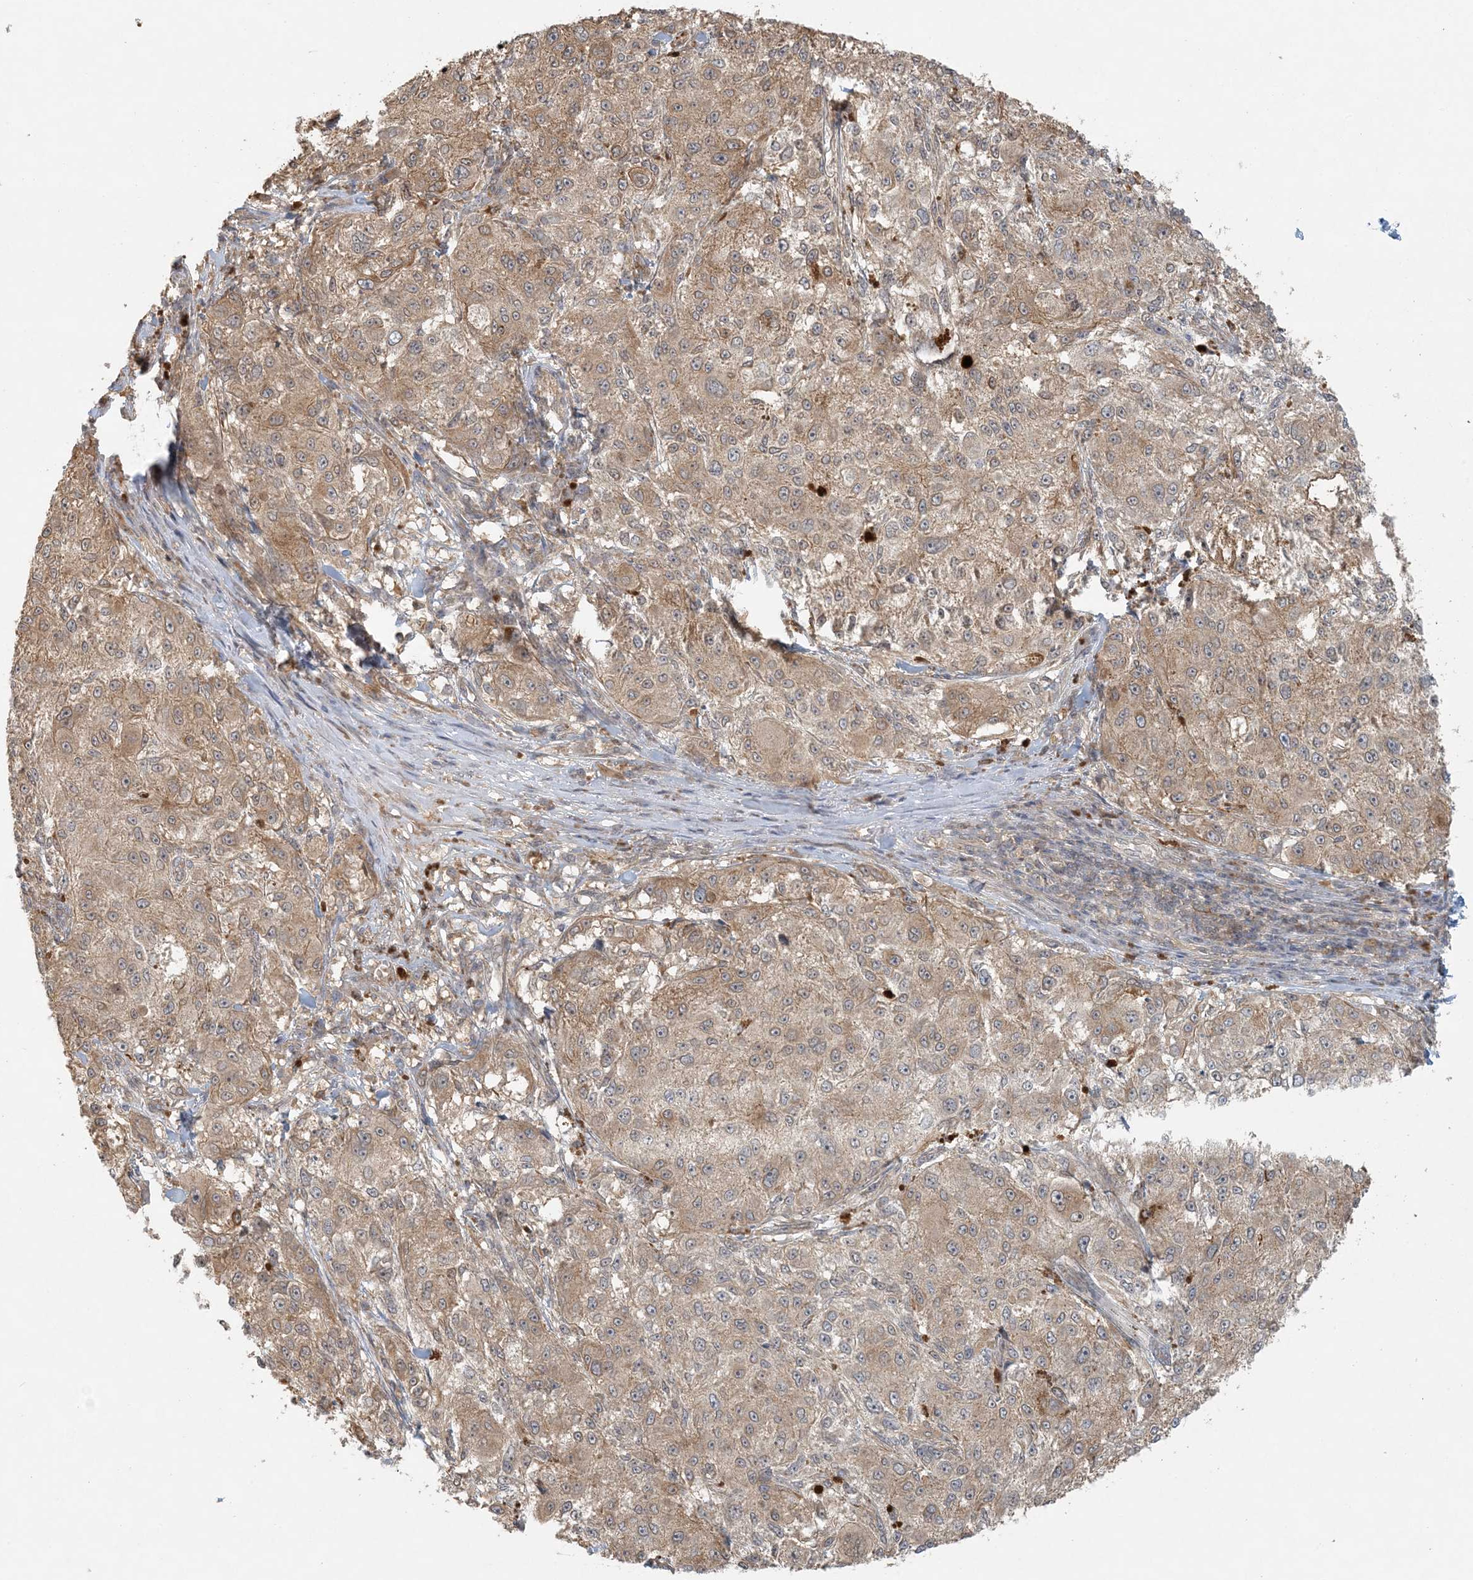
{"staining": {"intensity": "moderate", "quantity": ">75%", "location": "cytoplasmic/membranous"}, "tissue": "melanoma", "cell_type": "Tumor cells", "image_type": "cancer", "snomed": [{"axis": "morphology", "description": "Necrosis, NOS"}, {"axis": "morphology", "description": "Malignant melanoma, NOS"}, {"axis": "topography", "description": "Skin"}], "caption": "The photomicrograph displays a brown stain indicating the presence of a protein in the cytoplasmic/membranous of tumor cells in malignant melanoma. Ihc stains the protein in brown and the nuclei are stained blue.", "gene": "OBI1", "patient": {"sex": "female", "age": 87}}